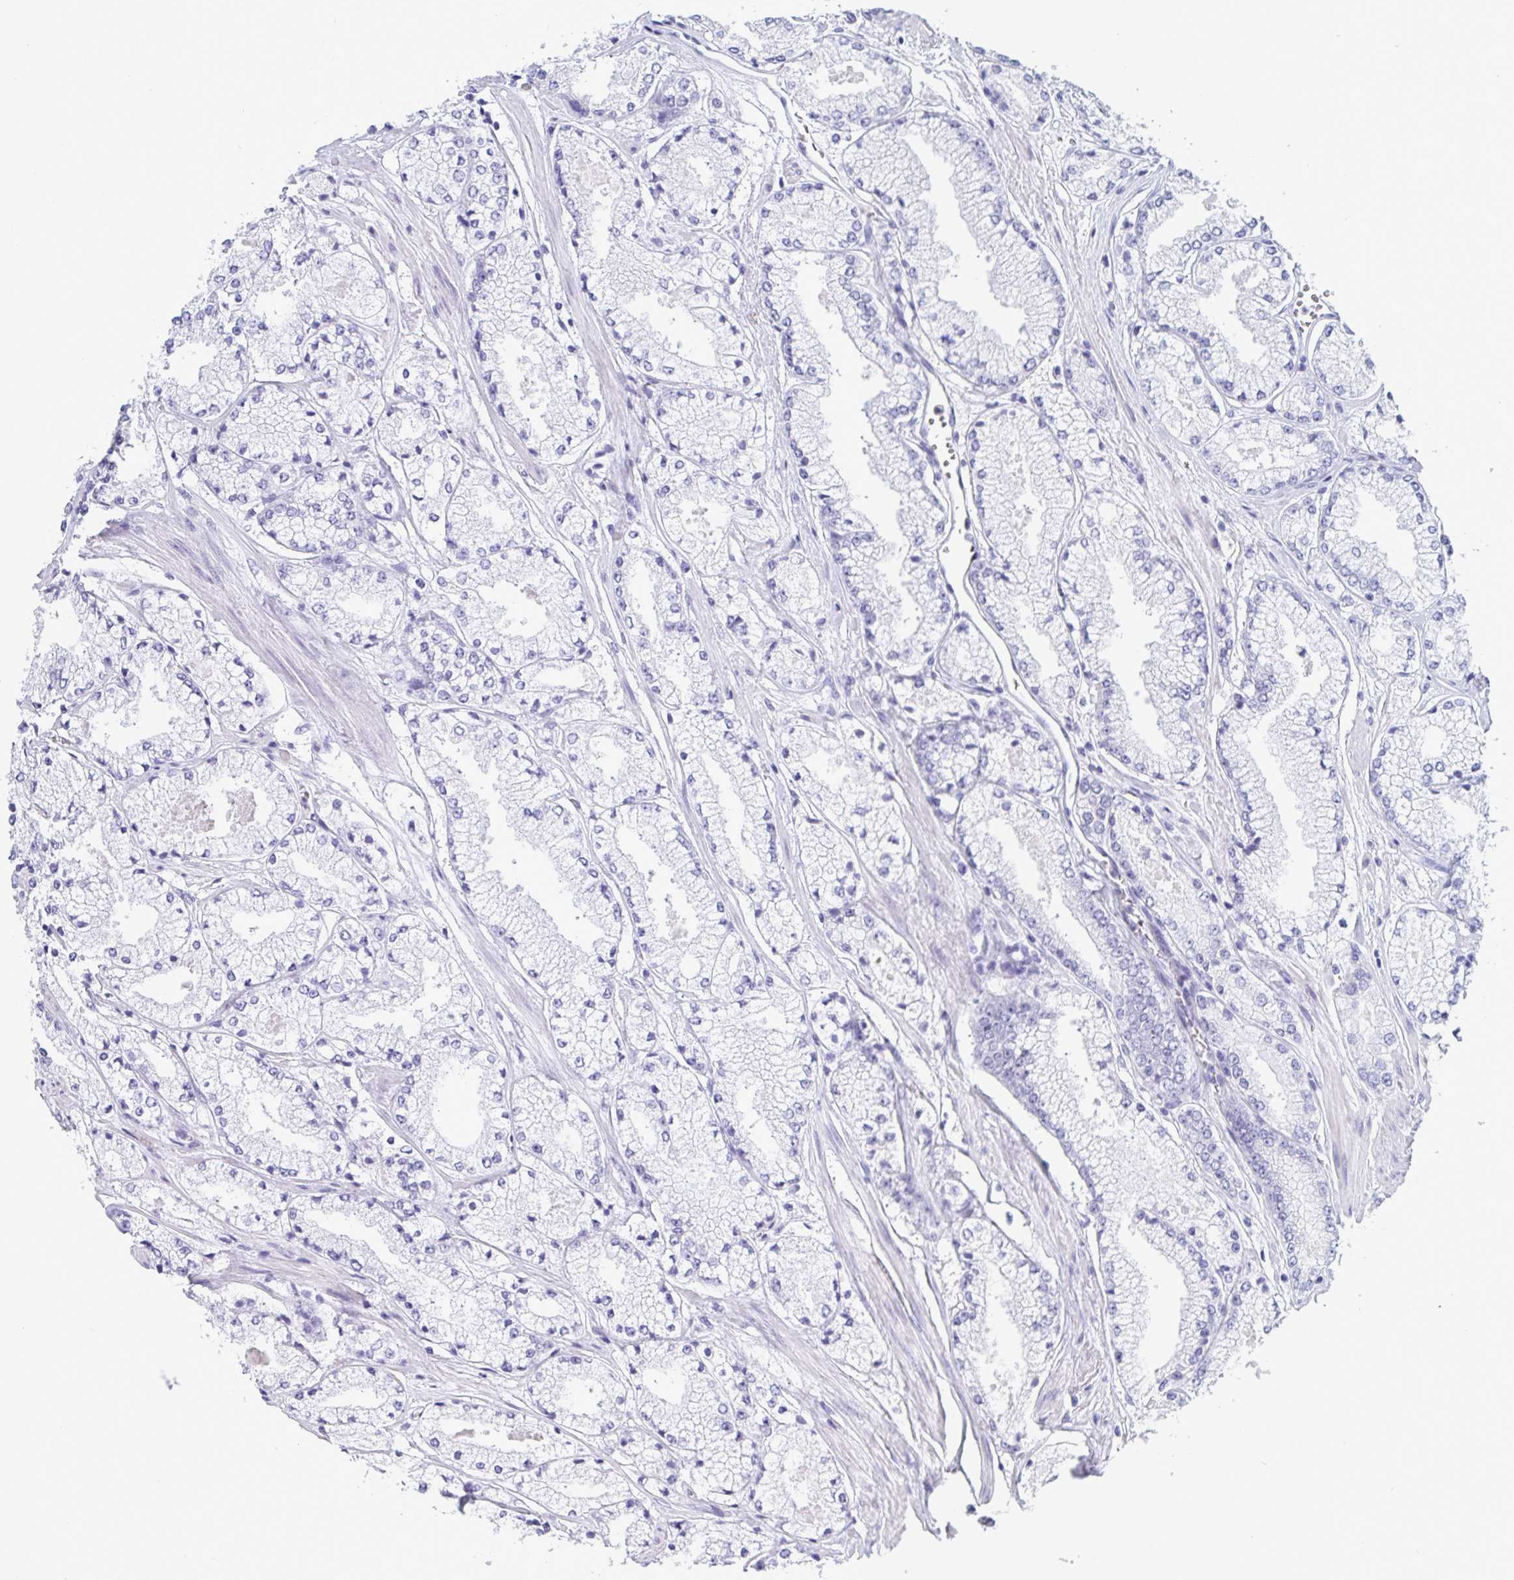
{"staining": {"intensity": "negative", "quantity": "none", "location": "none"}, "tissue": "prostate cancer", "cell_type": "Tumor cells", "image_type": "cancer", "snomed": [{"axis": "morphology", "description": "Adenocarcinoma, High grade"}, {"axis": "topography", "description": "Prostate"}], "caption": "Histopathology image shows no significant protein expression in tumor cells of adenocarcinoma (high-grade) (prostate).", "gene": "CDX4", "patient": {"sex": "male", "age": 63}}